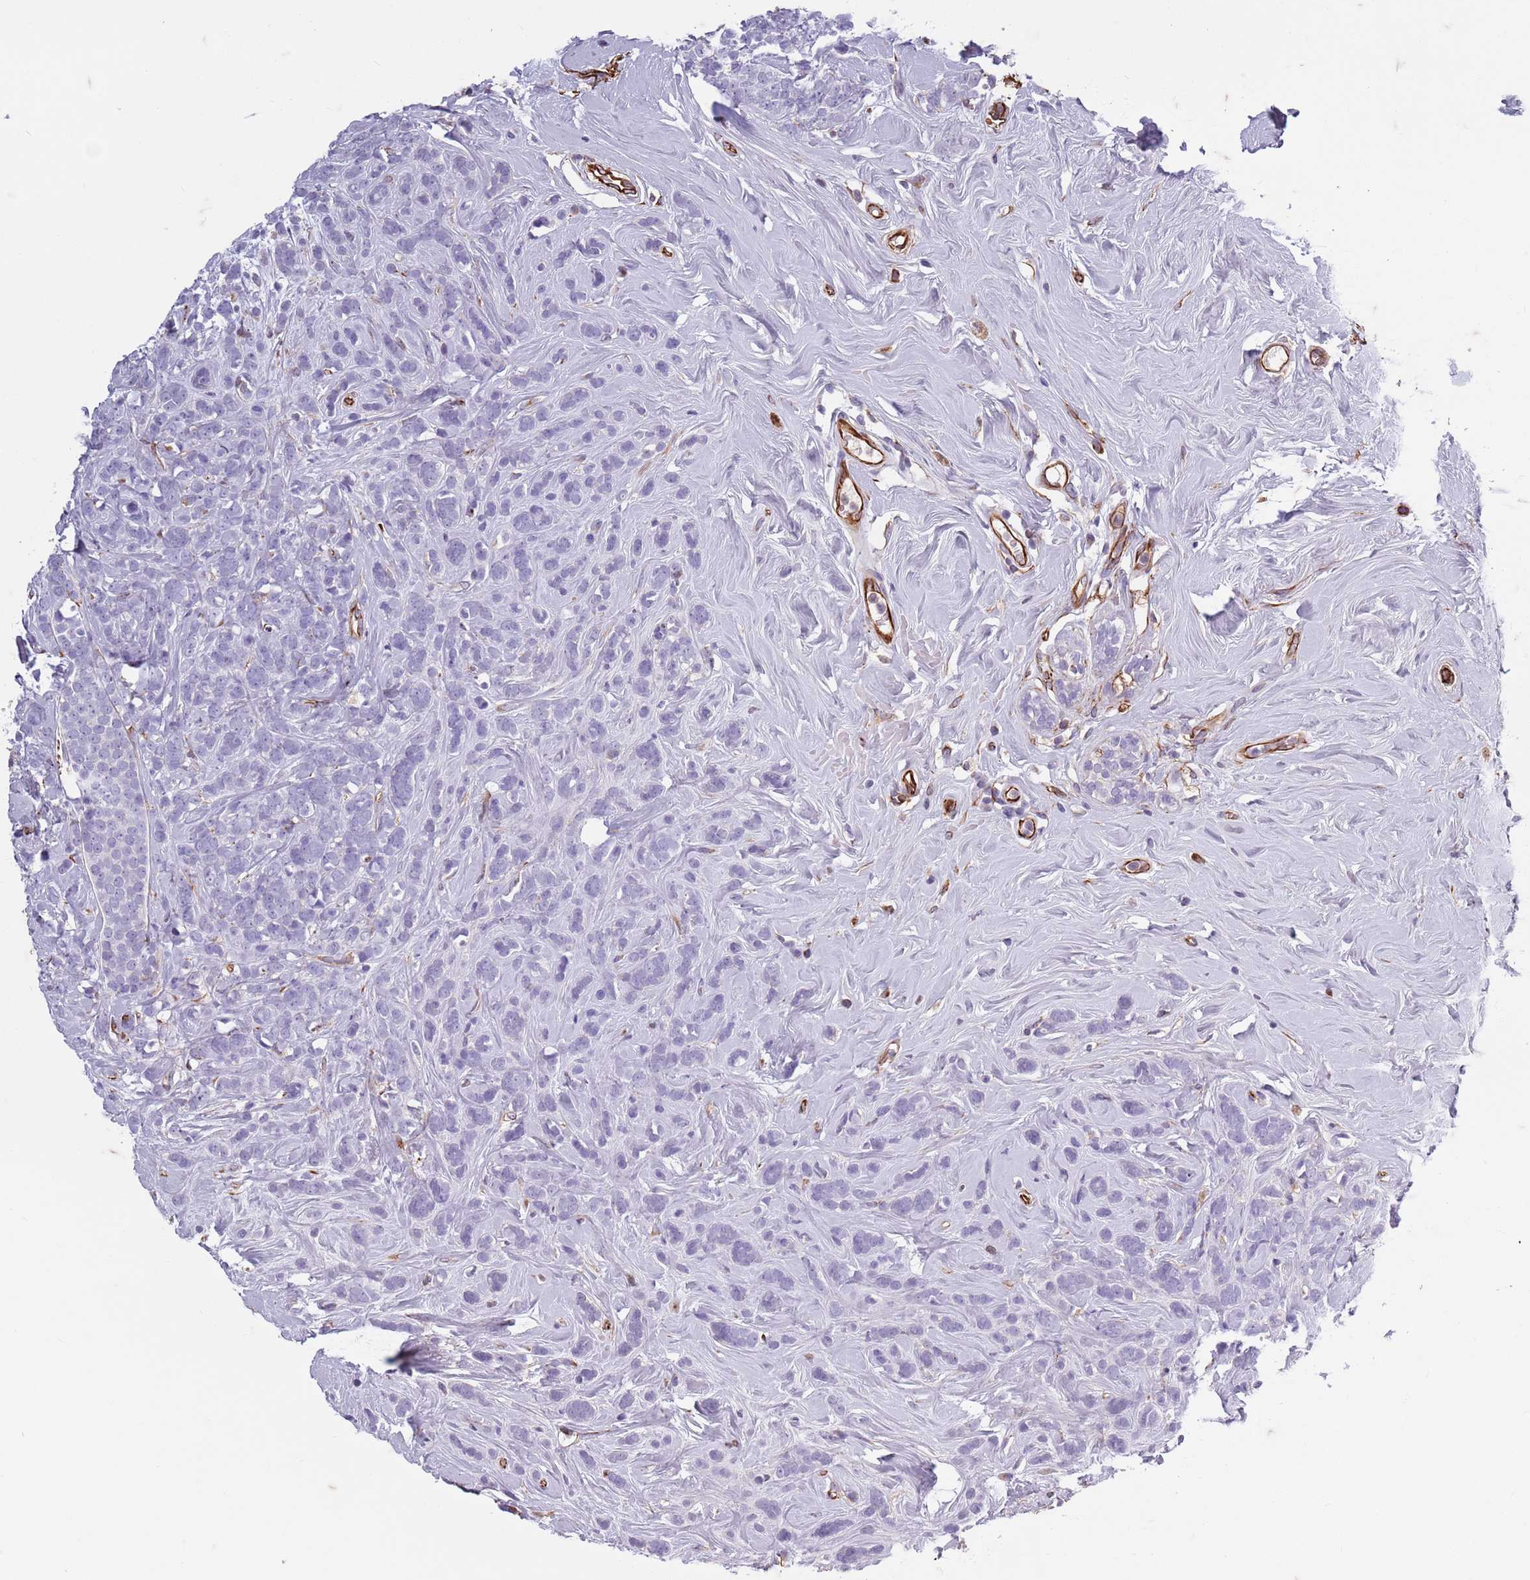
{"staining": {"intensity": "negative", "quantity": "none", "location": "none"}, "tissue": "breast cancer", "cell_type": "Tumor cells", "image_type": "cancer", "snomed": [{"axis": "morphology", "description": "Lobular carcinoma"}, {"axis": "topography", "description": "Breast"}], "caption": "Human breast cancer (lobular carcinoma) stained for a protein using IHC shows no expression in tumor cells.", "gene": "TAS2R38", "patient": {"sex": "female", "age": 58}}